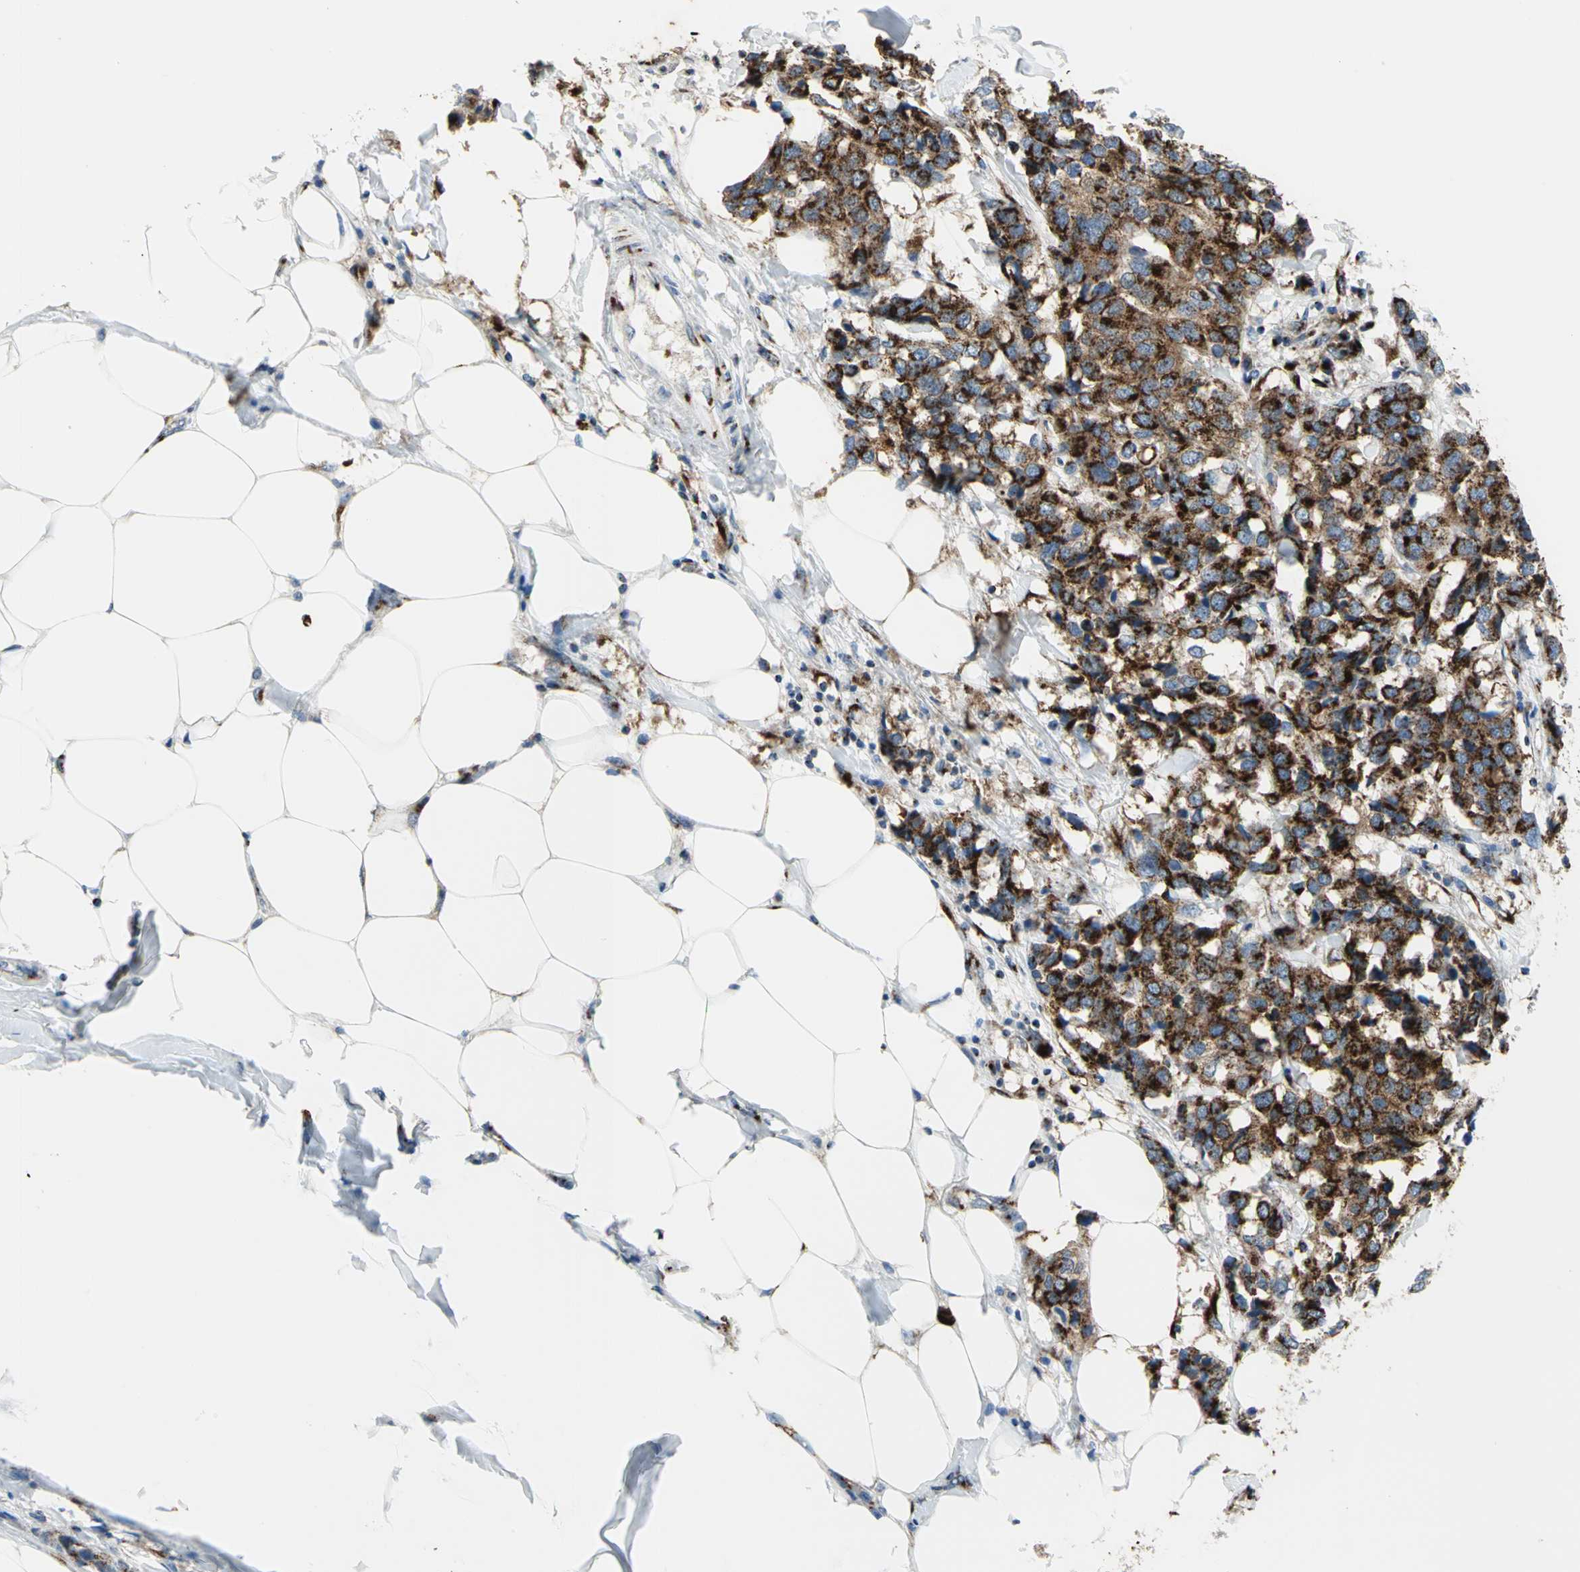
{"staining": {"intensity": "strong", "quantity": ">75%", "location": "cytoplasmic/membranous"}, "tissue": "breast cancer", "cell_type": "Tumor cells", "image_type": "cancer", "snomed": [{"axis": "morphology", "description": "Duct carcinoma"}, {"axis": "topography", "description": "Breast"}], "caption": "This image exhibits immunohistochemistry staining of human intraductal carcinoma (breast), with high strong cytoplasmic/membranous expression in about >75% of tumor cells.", "gene": "GPR3", "patient": {"sex": "female", "age": 80}}